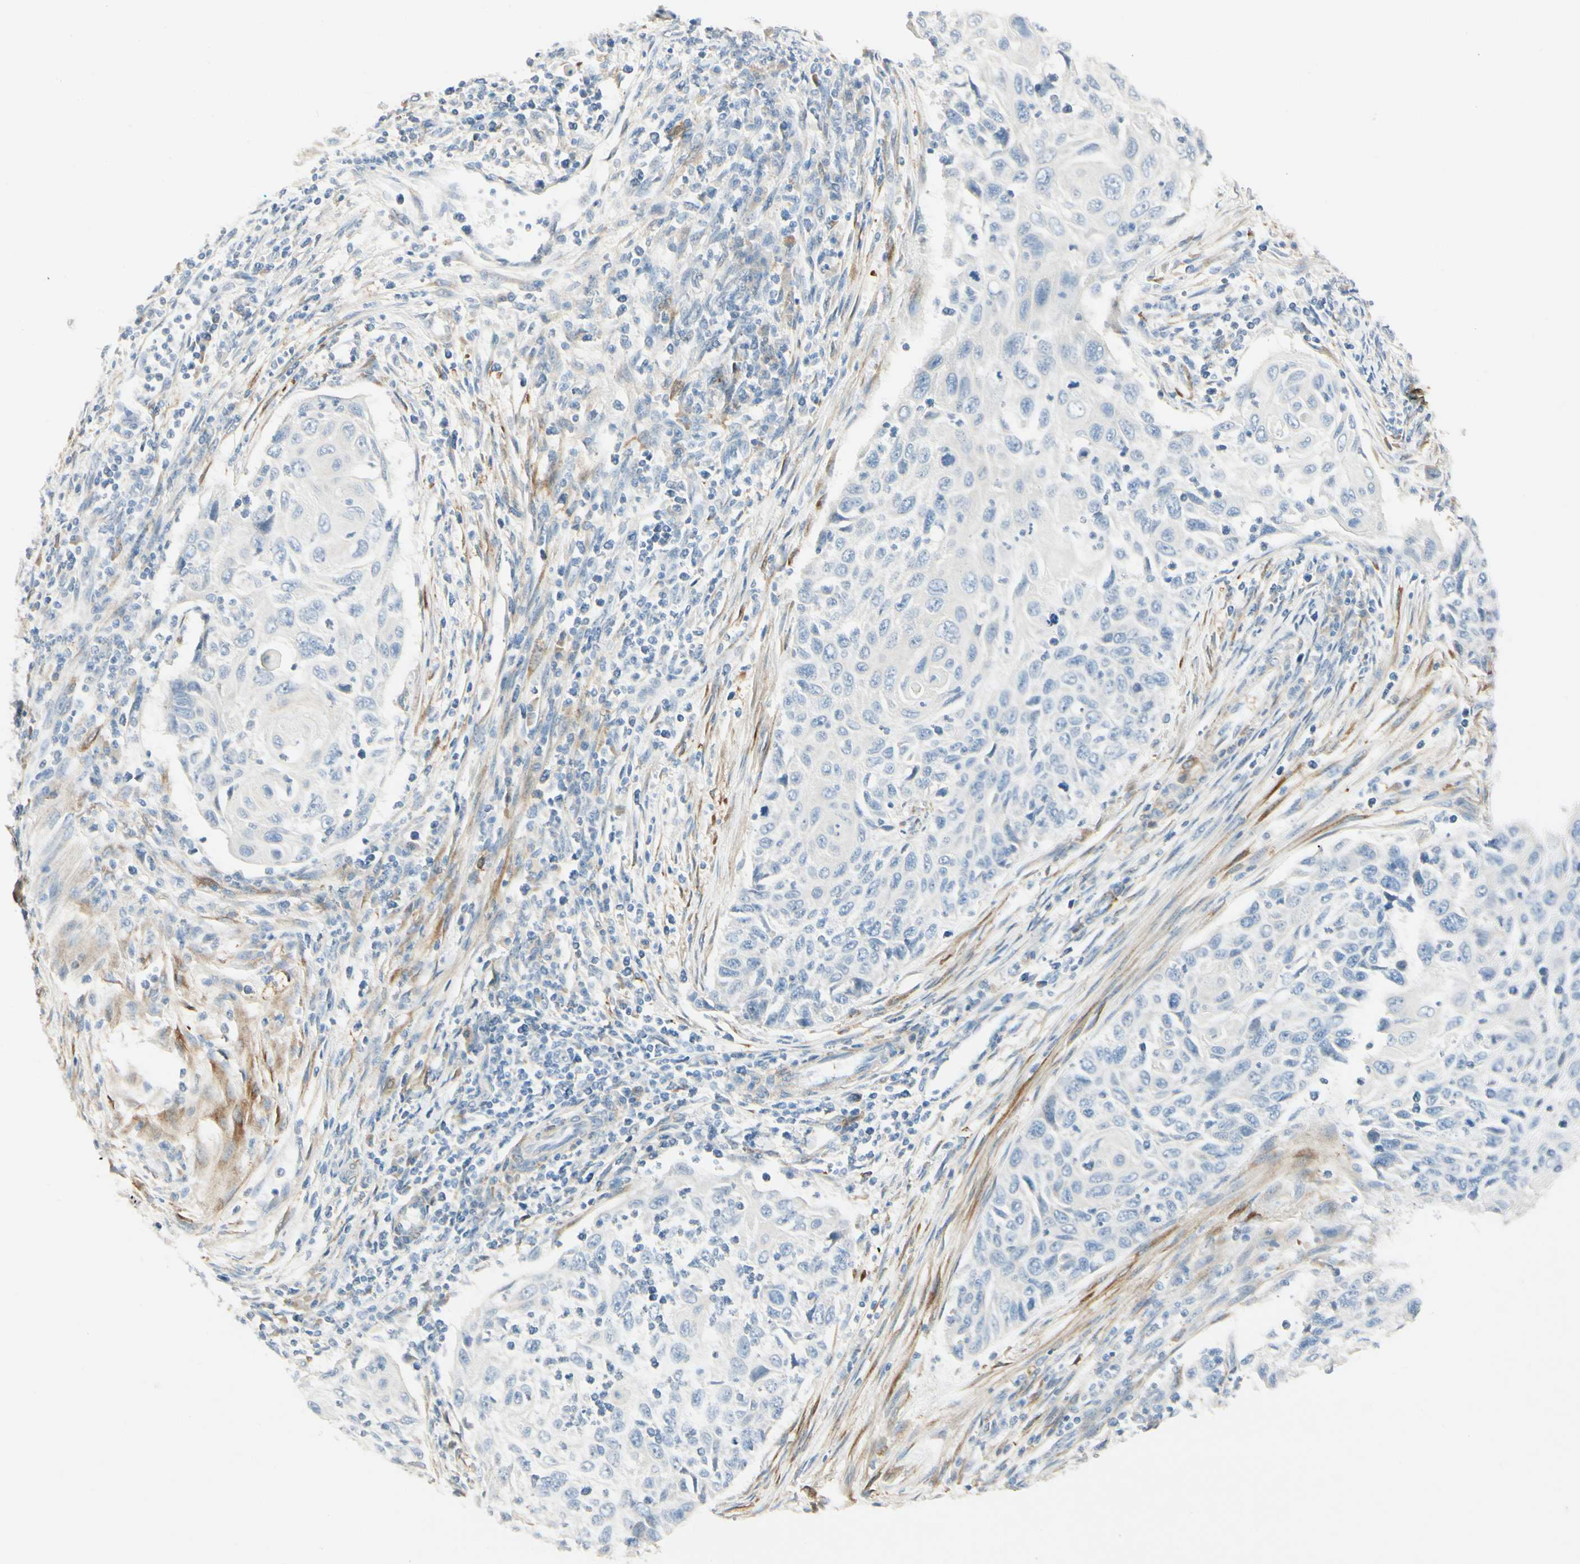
{"staining": {"intensity": "negative", "quantity": "none", "location": "none"}, "tissue": "cervical cancer", "cell_type": "Tumor cells", "image_type": "cancer", "snomed": [{"axis": "morphology", "description": "Squamous cell carcinoma, NOS"}, {"axis": "topography", "description": "Cervix"}], "caption": "DAB immunohistochemical staining of human cervical cancer (squamous cell carcinoma) reveals no significant expression in tumor cells.", "gene": "AMPH", "patient": {"sex": "female", "age": 70}}